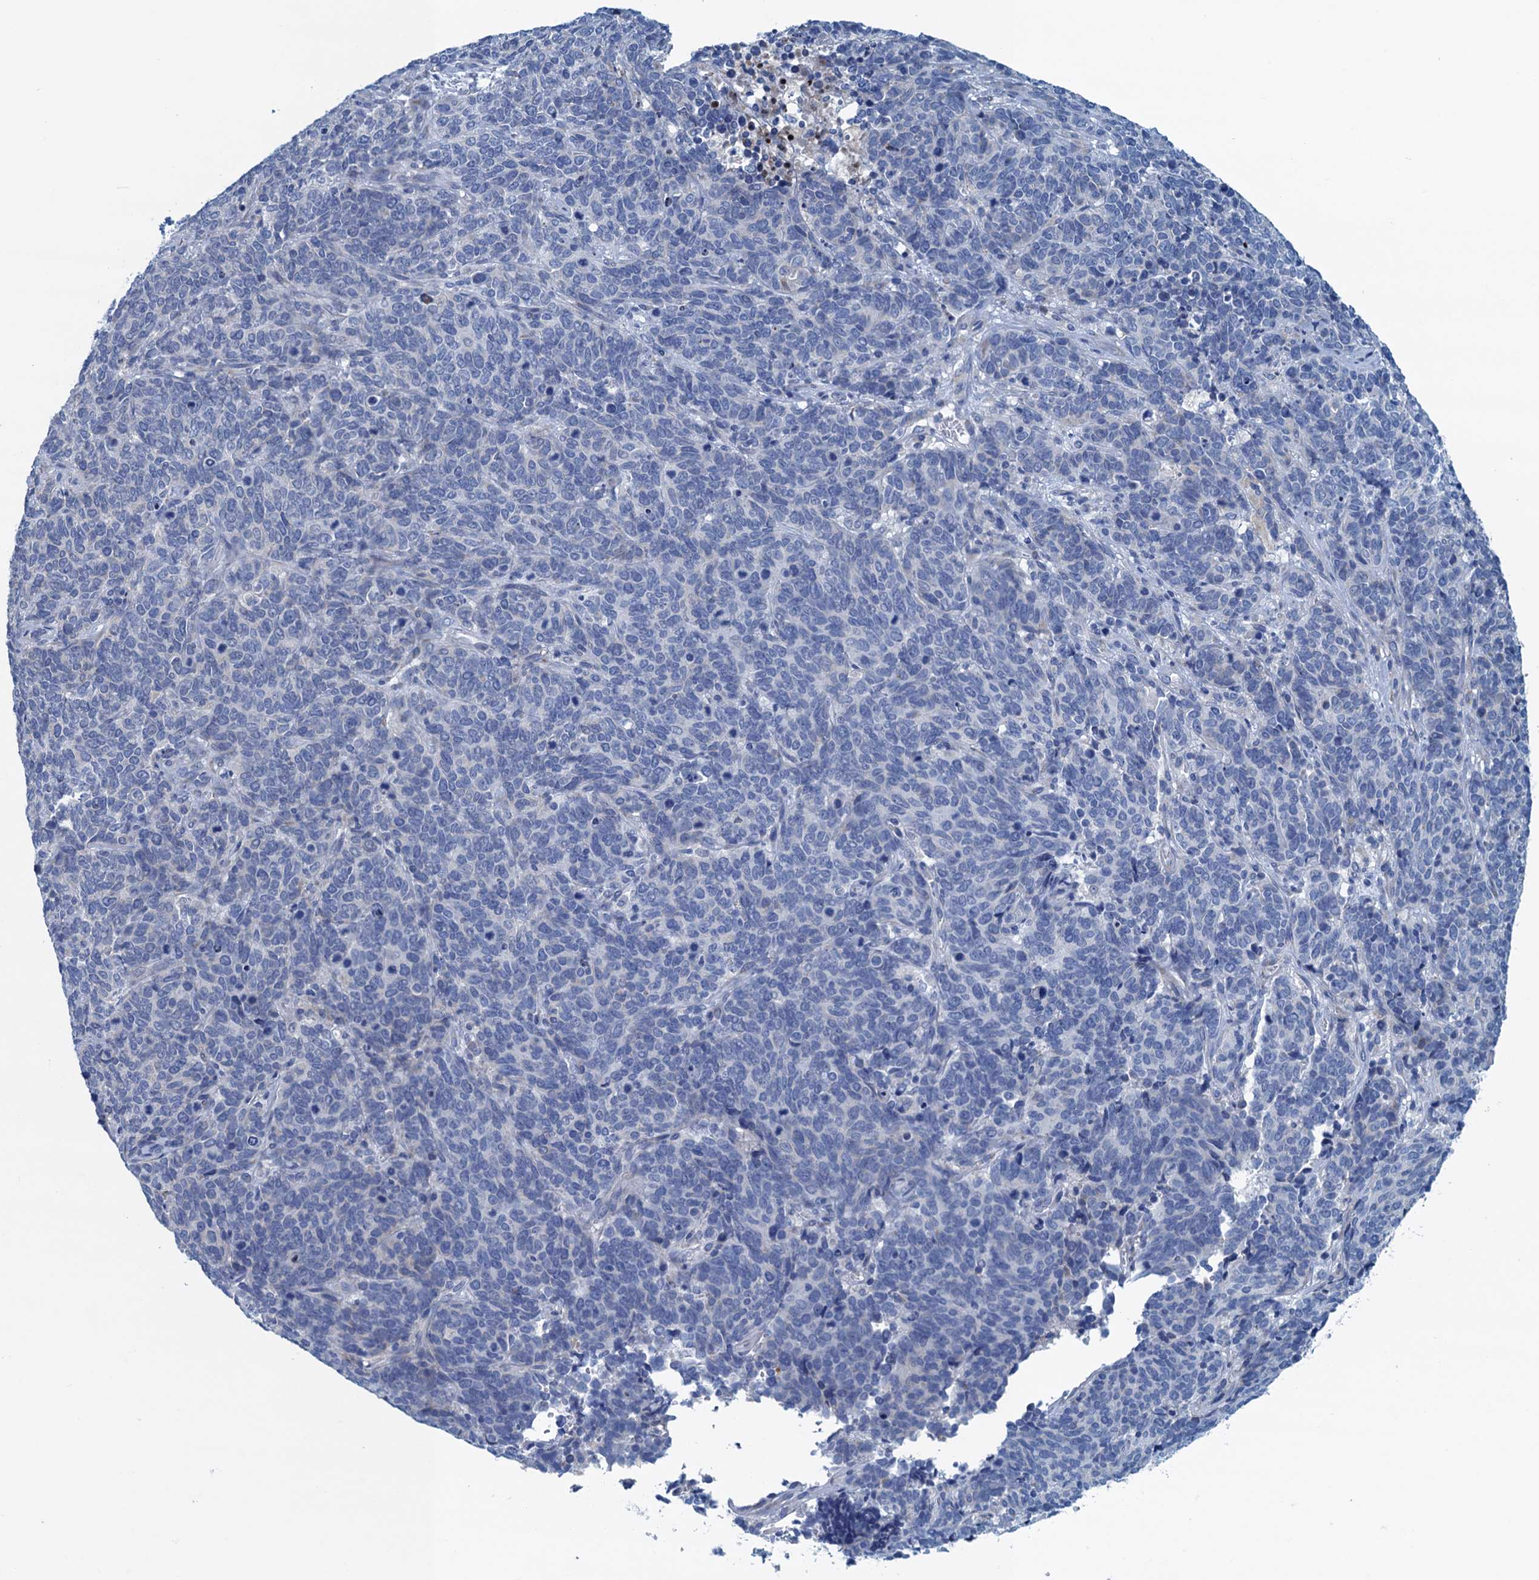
{"staining": {"intensity": "negative", "quantity": "none", "location": "none"}, "tissue": "cervical cancer", "cell_type": "Tumor cells", "image_type": "cancer", "snomed": [{"axis": "morphology", "description": "Squamous cell carcinoma, NOS"}, {"axis": "topography", "description": "Cervix"}], "caption": "A high-resolution micrograph shows immunohistochemistry staining of cervical cancer, which demonstrates no significant expression in tumor cells.", "gene": "C10orf88", "patient": {"sex": "female", "age": 60}}